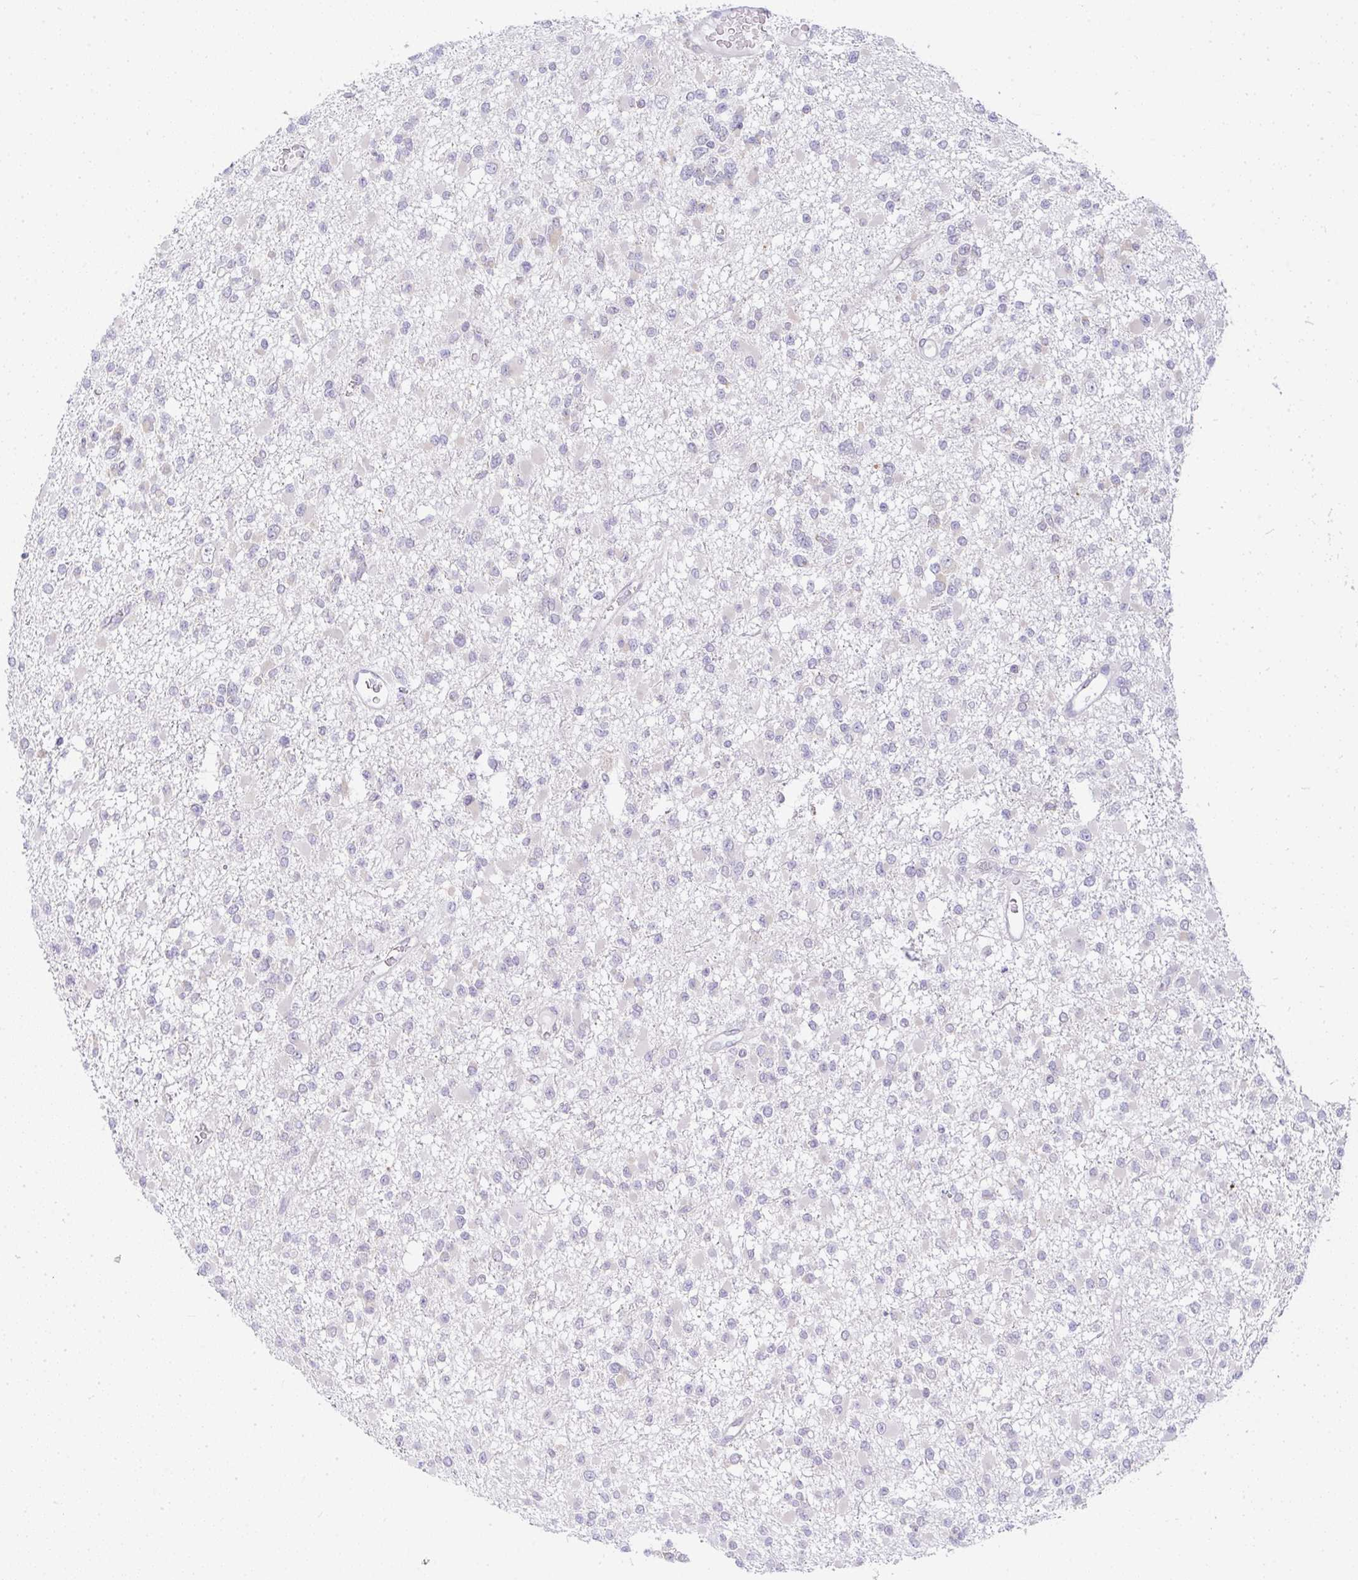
{"staining": {"intensity": "negative", "quantity": "none", "location": "none"}, "tissue": "glioma", "cell_type": "Tumor cells", "image_type": "cancer", "snomed": [{"axis": "morphology", "description": "Glioma, malignant, Low grade"}, {"axis": "topography", "description": "Brain"}], "caption": "Immunohistochemical staining of human low-grade glioma (malignant) reveals no significant expression in tumor cells.", "gene": "DERL2", "patient": {"sex": "female", "age": 22}}